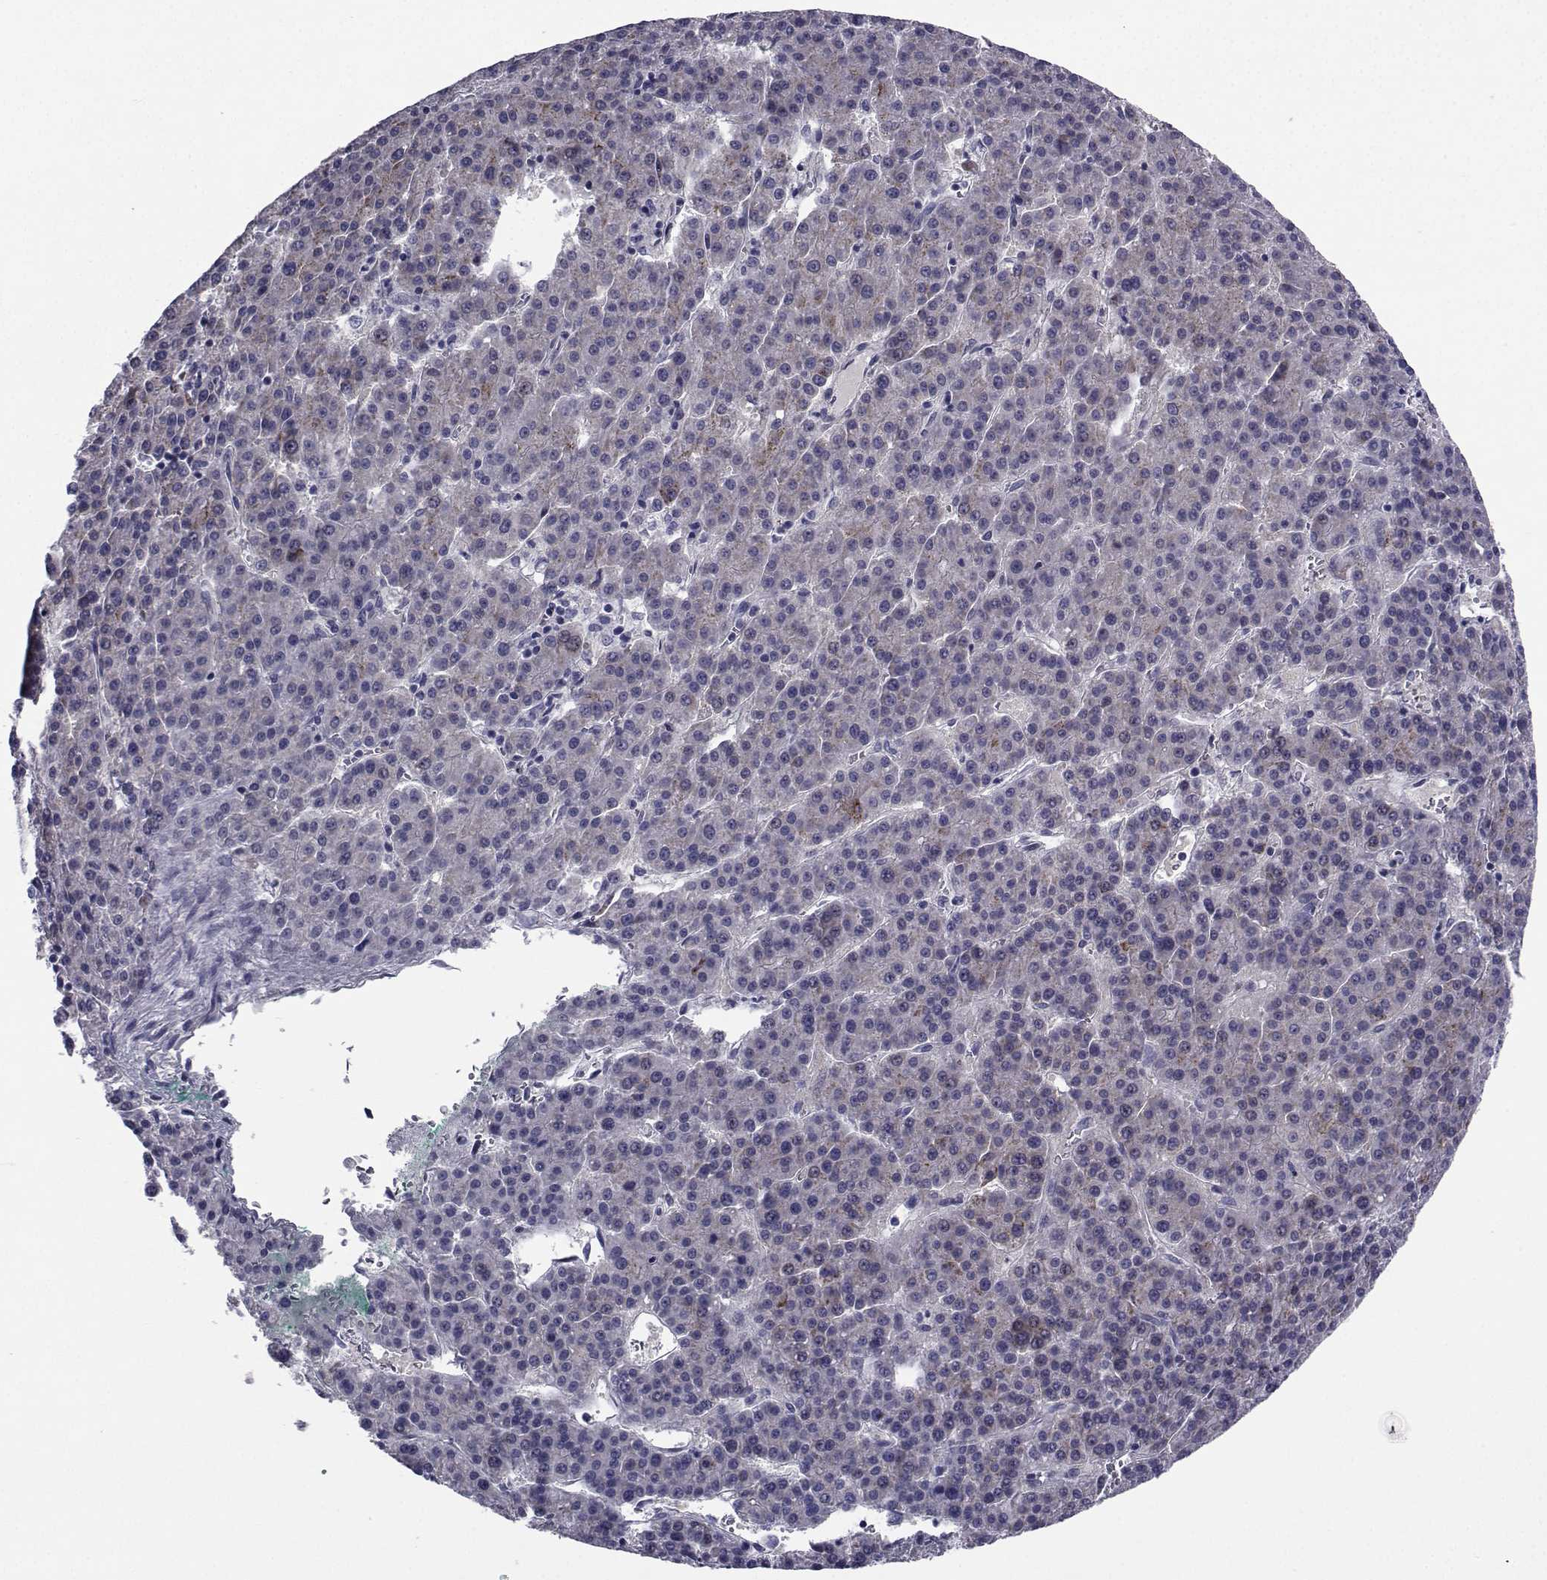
{"staining": {"intensity": "negative", "quantity": "none", "location": "none"}, "tissue": "liver cancer", "cell_type": "Tumor cells", "image_type": "cancer", "snomed": [{"axis": "morphology", "description": "Carcinoma, Hepatocellular, NOS"}, {"axis": "topography", "description": "Liver"}], "caption": "The immunohistochemistry photomicrograph has no significant expression in tumor cells of liver hepatocellular carcinoma tissue.", "gene": "CHRNA1", "patient": {"sex": "female", "age": 58}}